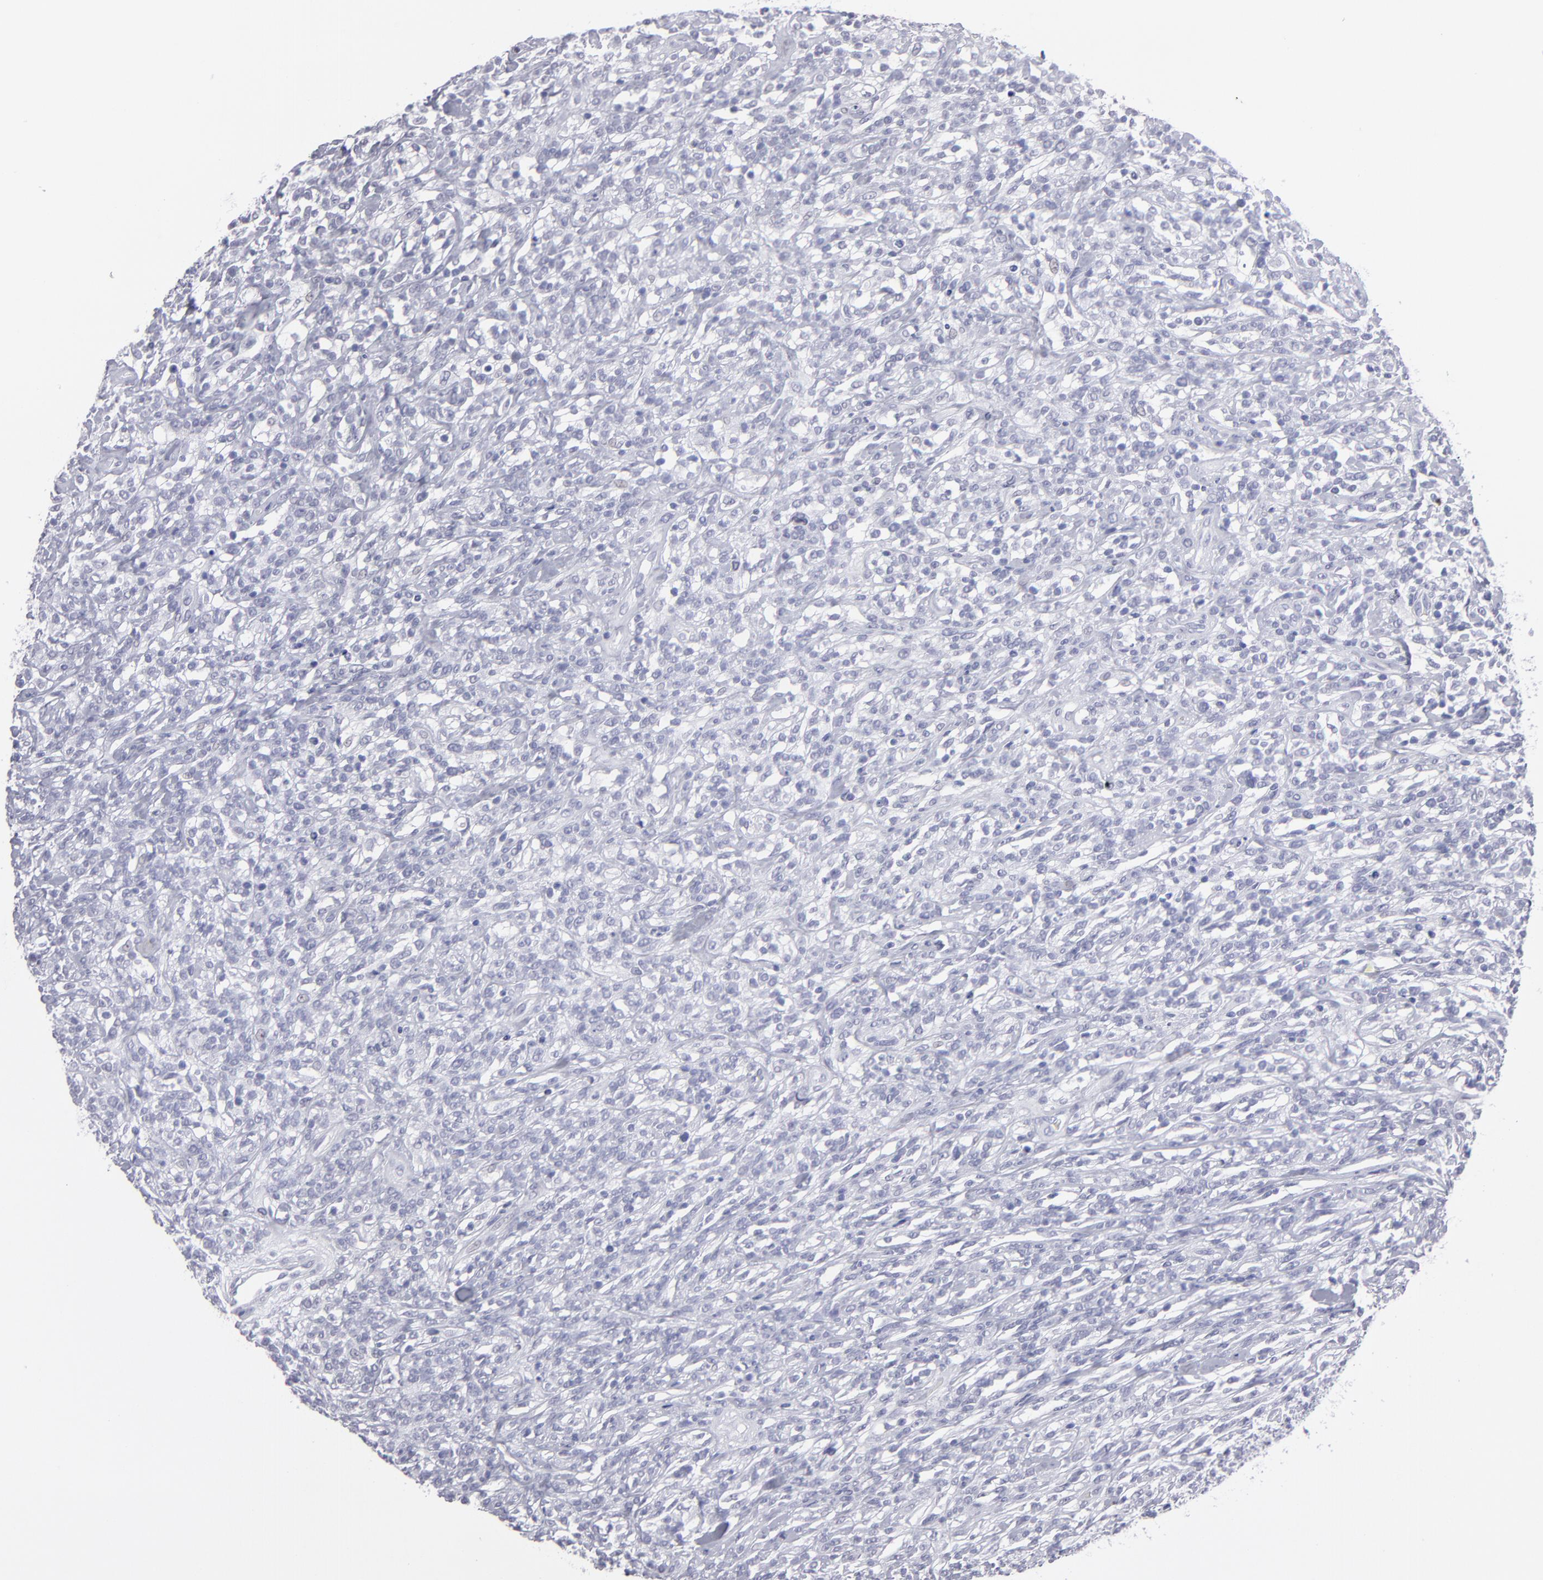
{"staining": {"intensity": "negative", "quantity": "none", "location": "none"}, "tissue": "lymphoma", "cell_type": "Tumor cells", "image_type": "cancer", "snomed": [{"axis": "morphology", "description": "Malignant lymphoma, non-Hodgkin's type, High grade"}, {"axis": "topography", "description": "Lymph node"}], "caption": "An immunohistochemistry micrograph of lymphoma is shown. There is no staining in tumor cells of lymphoma. (Brightfield microscopy of DAB (3,3'-diaminobenzidine) IHC at high magnification).", "gene": "ALDOB", "patient": {"sex": "female", "age": 73}}